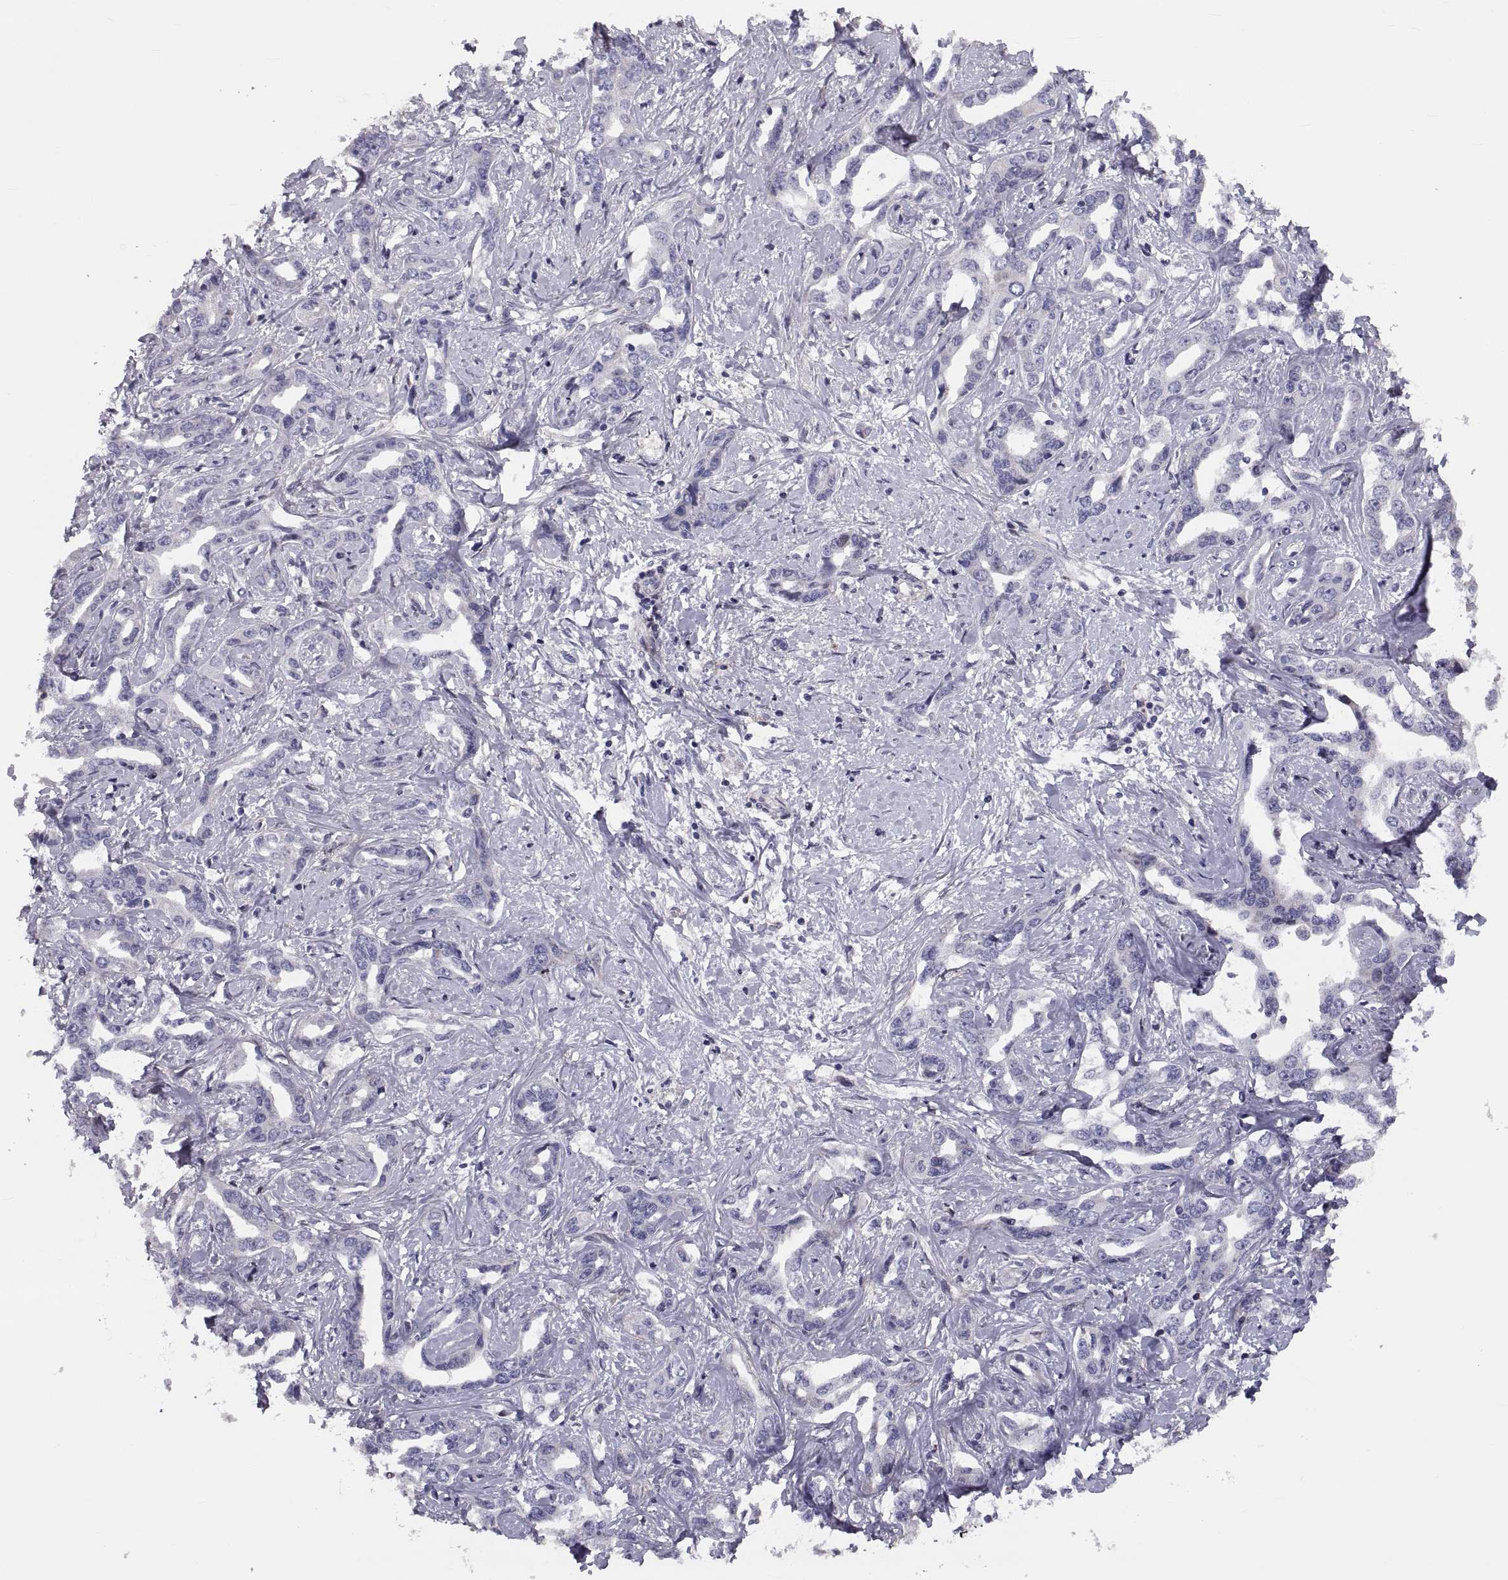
{"staining": {"intensity": "negative", "quantity": "none", "location": "none"}, "tissue": "liver cancer", "cell_type": "Tumor cells", "image_type": "cancer", "snomed": [{"axis": "morphology", "description": "Cholangiocarcinoma"}, {"axis": "topography", "description": "Liver"}], "caption": "Image shows no protein expression in tumor cells of cholangiocarcinoma (liver) tissue.", "gene": "ANO1", "patient": {"sex": "male", "age": 59}}